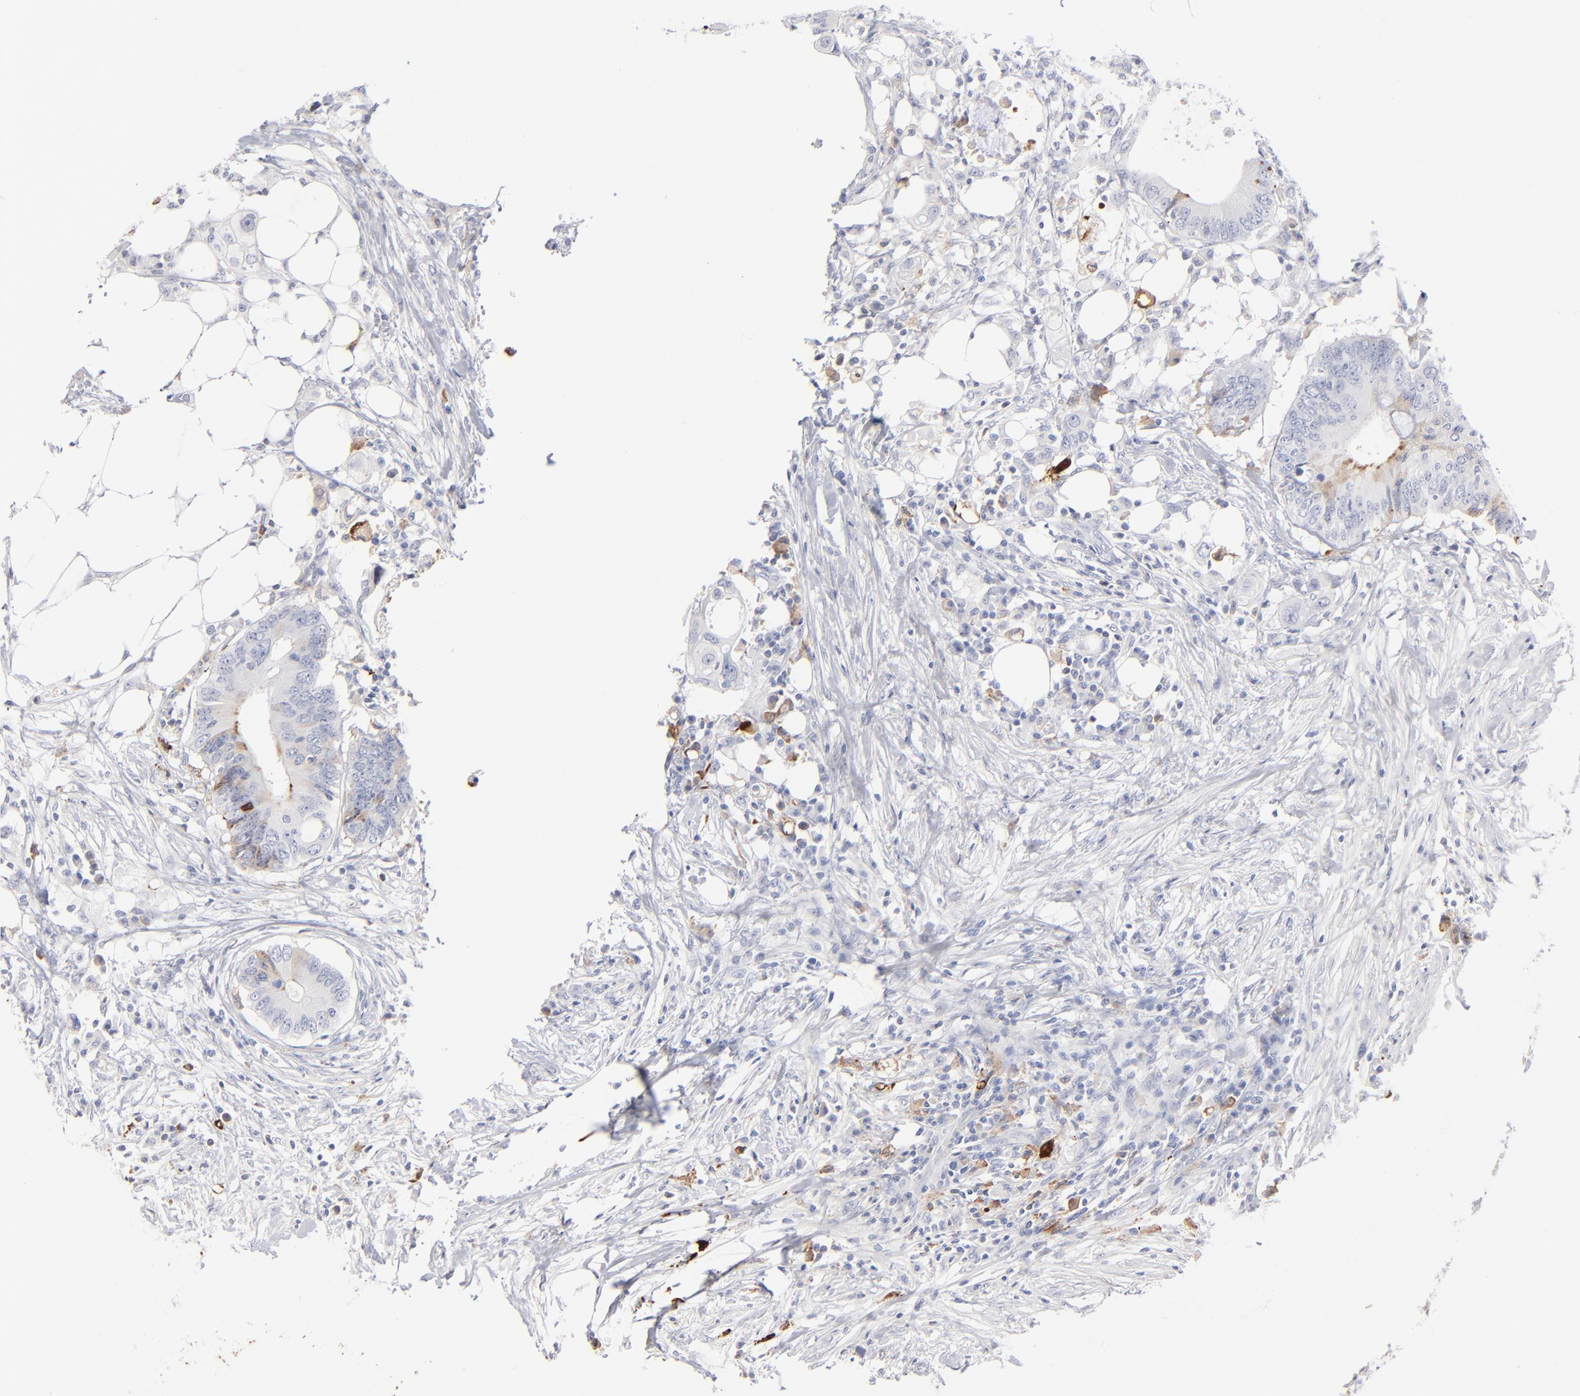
{"staining": {"intensity": "negative", "quantity": "none", "location": "none"}, "tissue": "colorectal cancer", "cell_type": "Tumor cells", "image_type": "cancer", "snomed": [{"axis": "morphology", "description": "Adenocarcinoma, NOS"}, {"axis": "topography", "description": "Colon"}], "caption": "A micrograph of colorectal cancer (adenocarcinoma) stained for a protein reveals no brown staining in tumor cells. The staining was performed using DAB (3,3'-diaminobenzidine) to visualize the protein expression in brown, while the nuclei were stained in blue with hematoxylin (Magnification: 20x).", "gene": "APOH", "patient": {"sex": "male", "age": 71}}